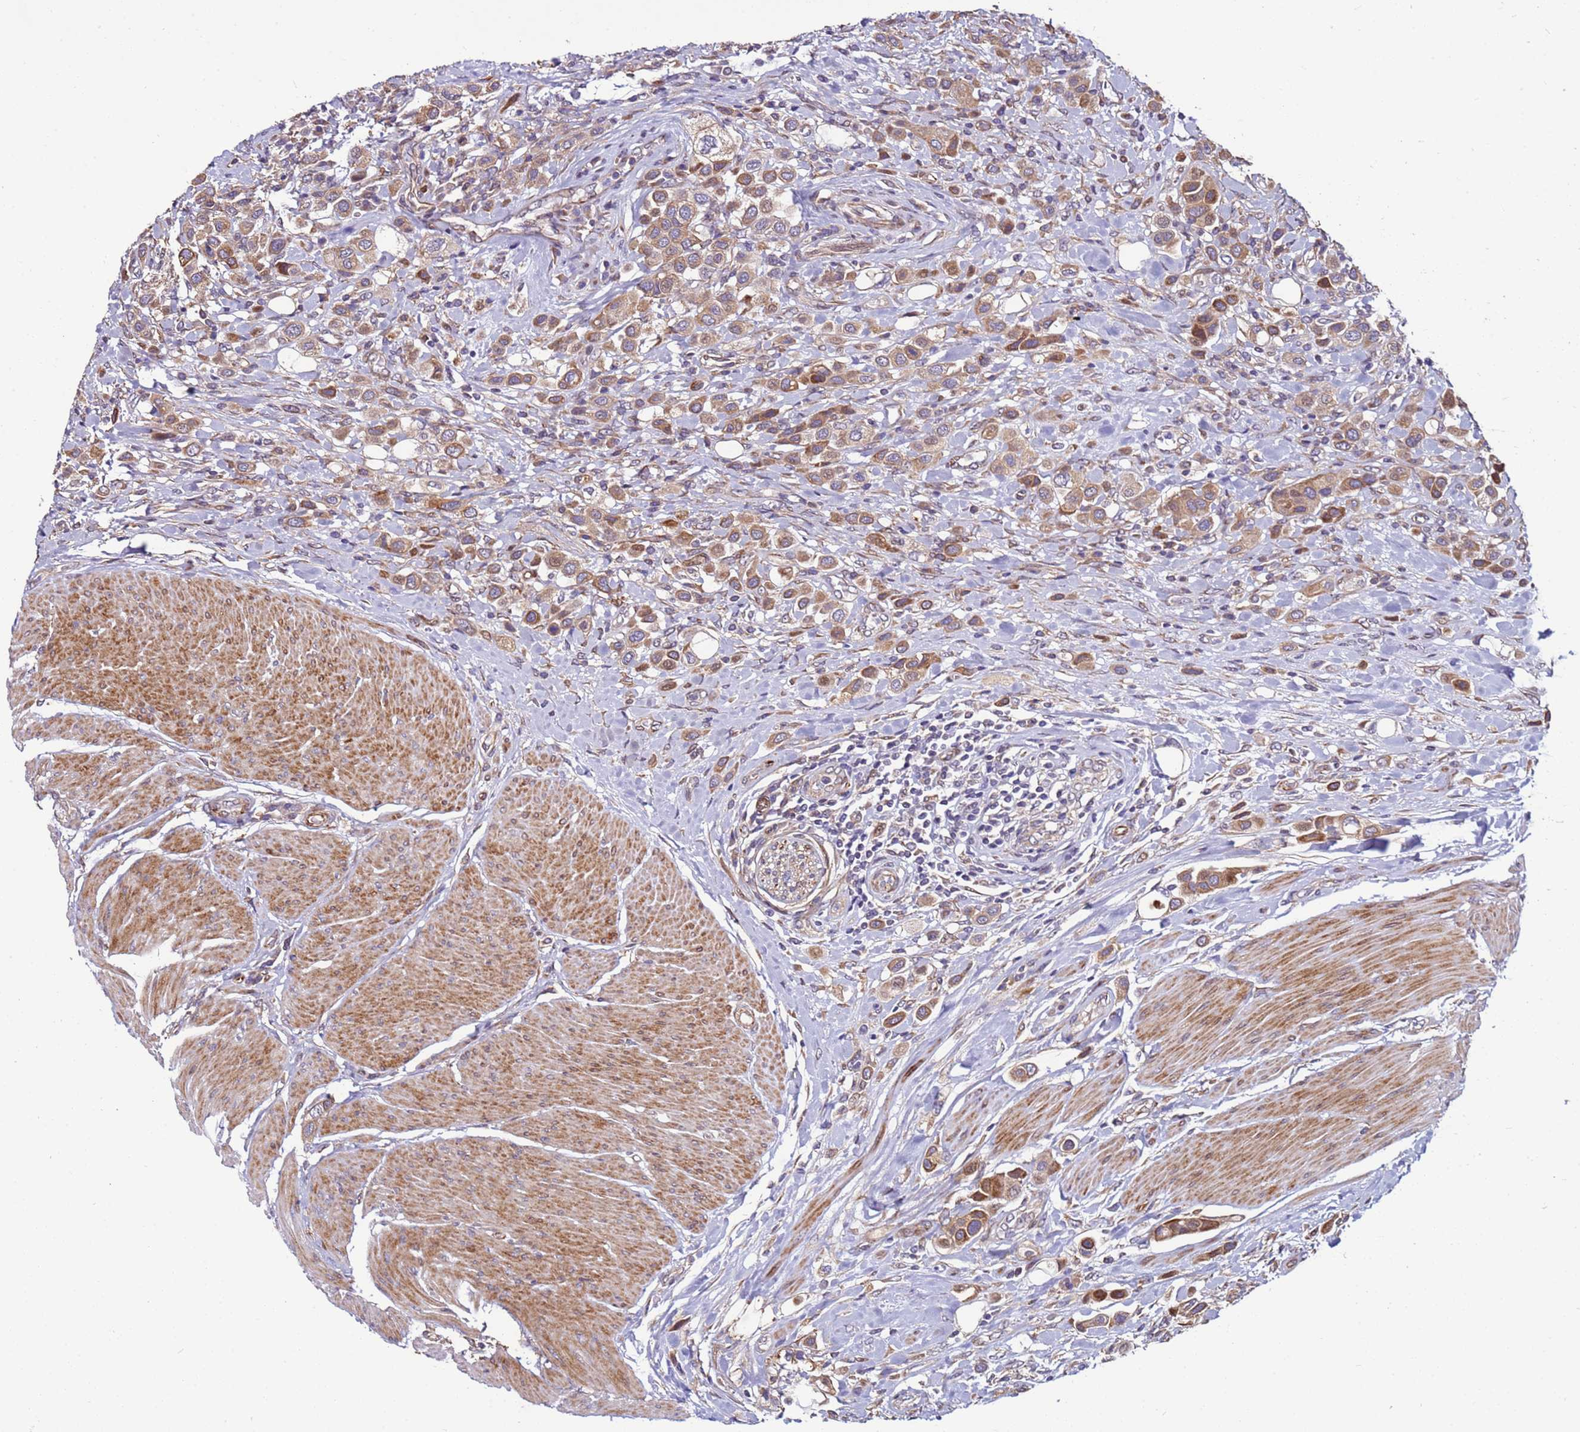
{"staining": {"intensity": "moderate", "quantity": ">75%", "location": "cytoplasmic/membranous"}, "tissue": "urothelial cancer", "cell_type": "Tumor cells", "image_type": "cancer", "snomed": [{"axis": "morphology", "description": "Urothelial carcinoma, High grade"}, {"axis": "topography", "description": "Urinary bladder"}], "caption": "The immunohistochemical stain highlights moderate cytoplasmic/membranous staining in tumor cells of urothelial cancer tissue.", "gene": "MCRIP1", "patient": {"sex": "male", "age": 50}}